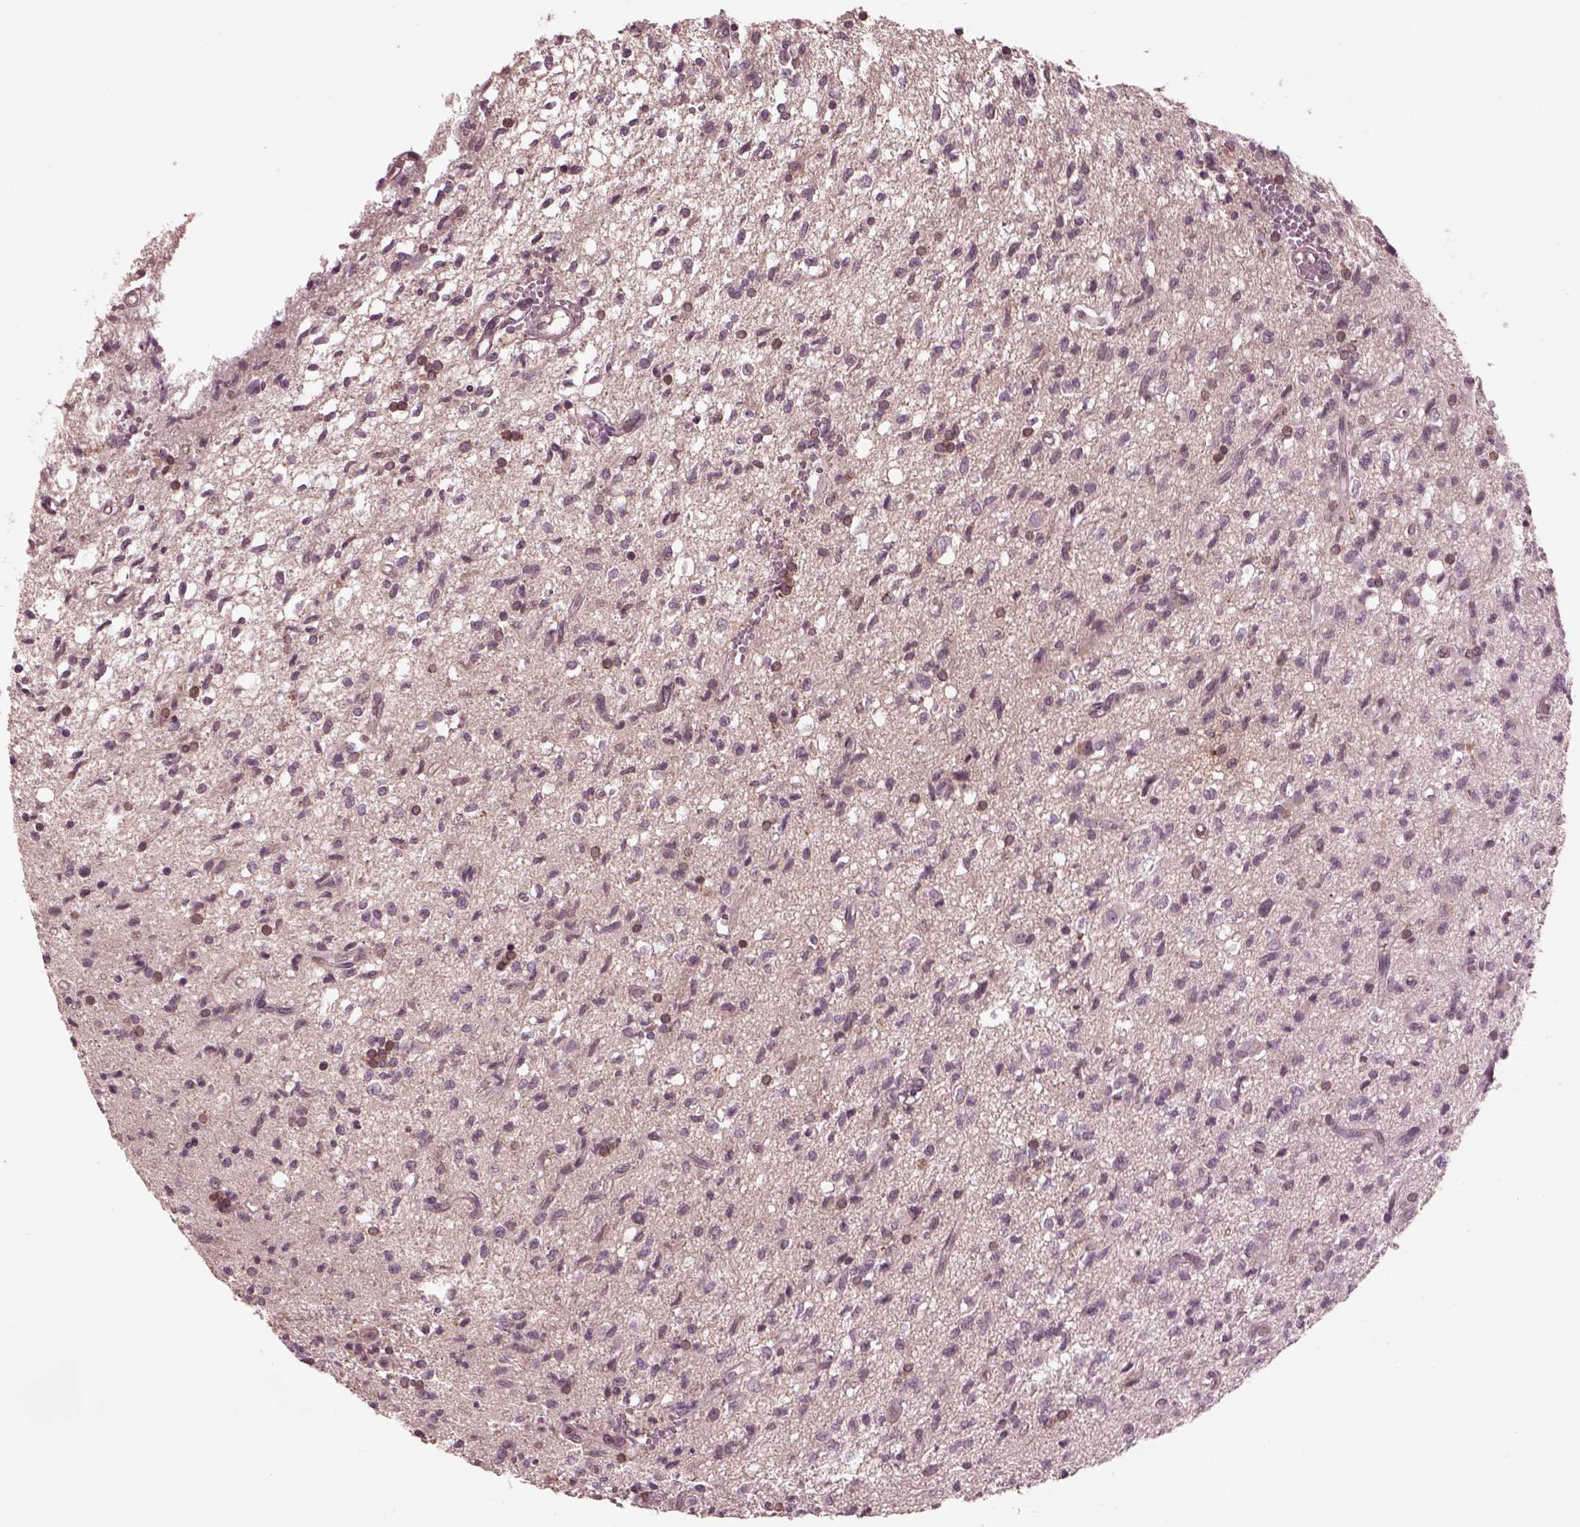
{"staining": {"intensity": "negative", "quantity": "none", "location": "none"}, "tissue": "glioma", "cell_type": "Tumor cells", "image_type": "cancer", "snomed": [{"axis": "morphology", "description": "Glioma, malignant, Low grade"}, {"axis": "topography", "description": "Brain"}], "caption": "This is a micrograph of immunohistochemistry staining of glioma, which shows no staining in tumor cells. (Immunohistochemistry (ihc), brightfield microscopy, high magnification).", "gene": "PTX4", "patient": {"sex": "male", "age": 64}}